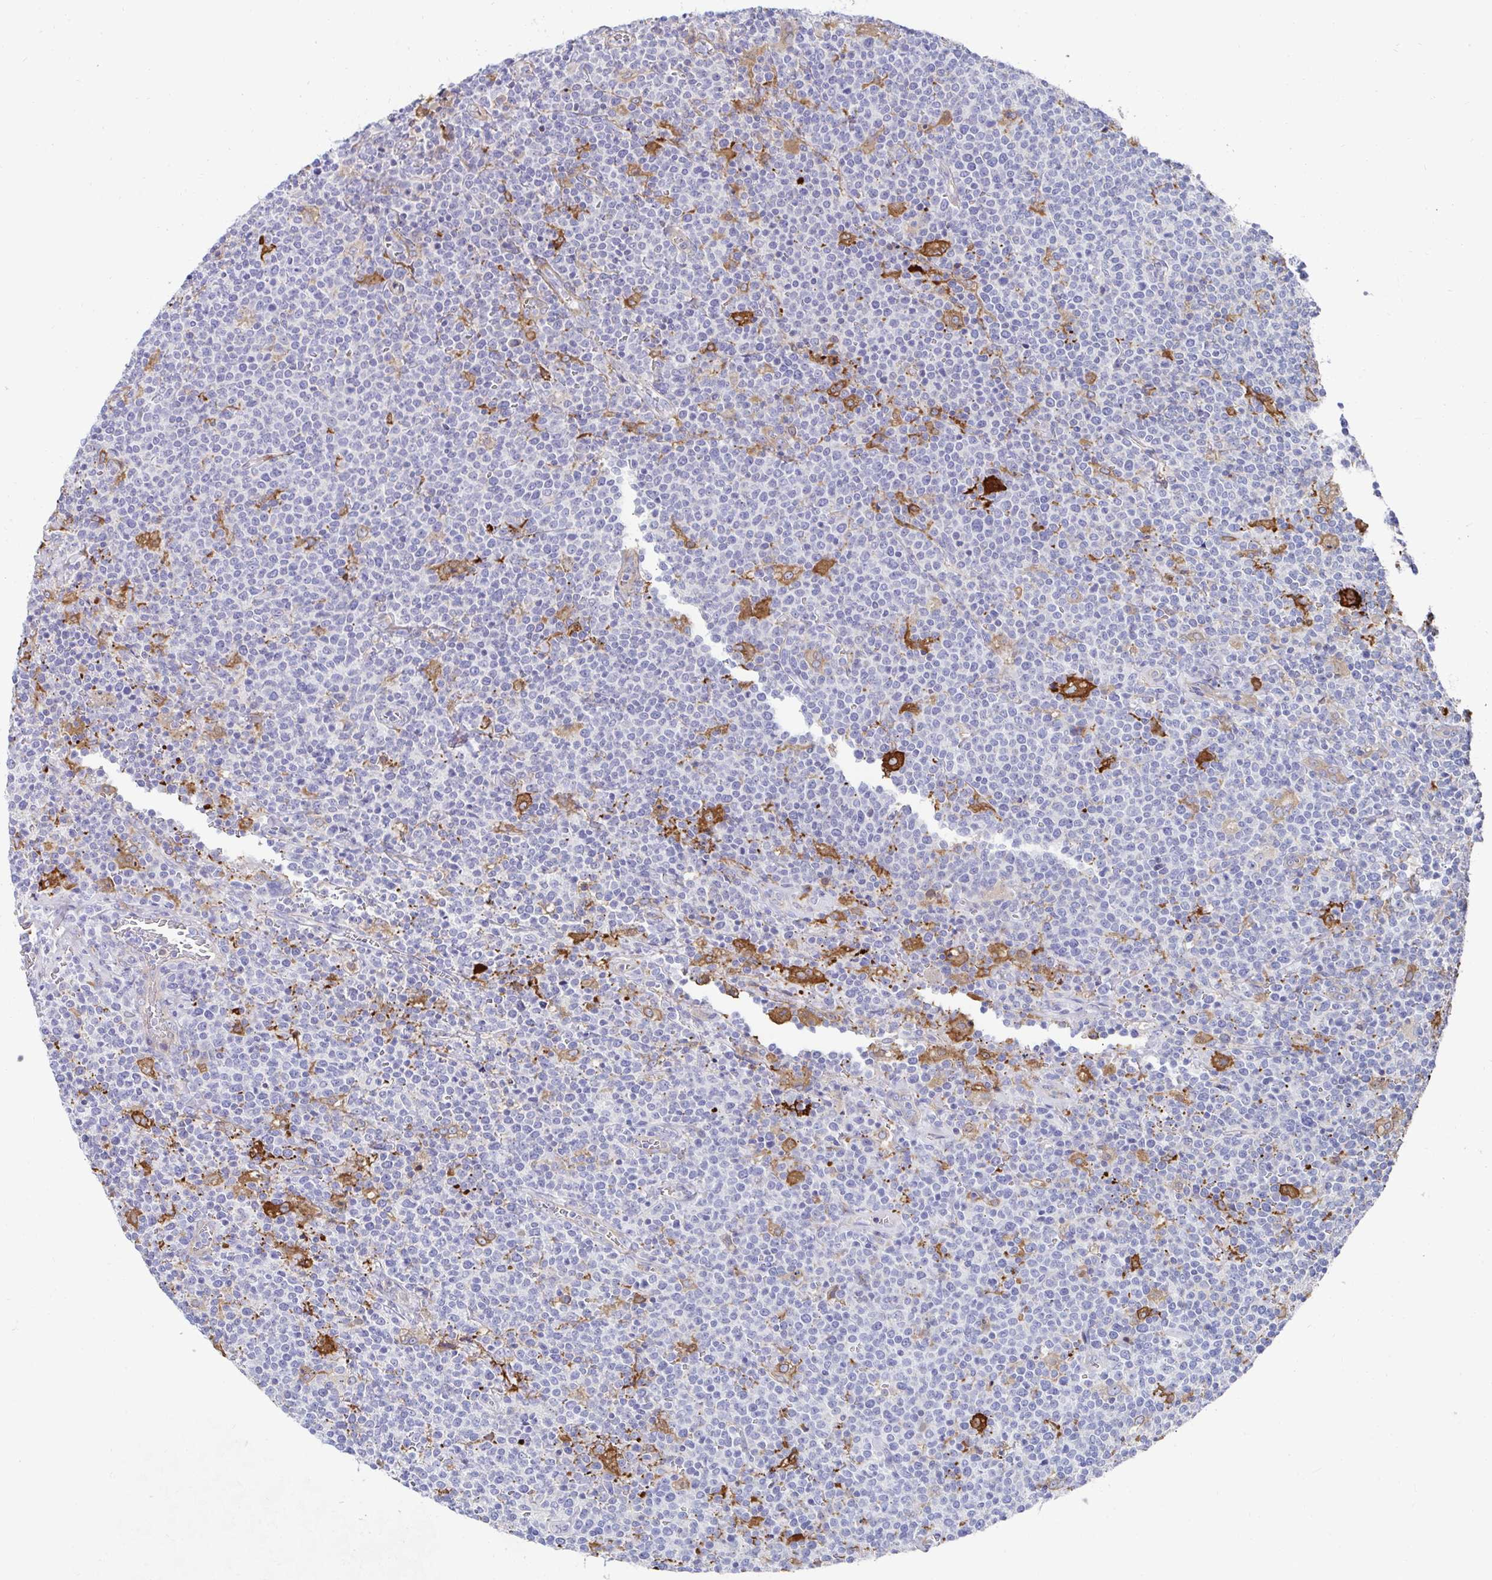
{"staining": {"intensity": "negative", "quantity": "none", "location": "none"}, "tissue": "lymphoma", "cell_type": "Tumor cells", "image_type": "cancer", "snomed": [{"axis": "morphology", "description": "Malignant lymphoma, non-Hodgkin's type, High grade"}, {"axis": "topography", "description": "Lymph node"}], "caption": "Tumor cells are negative for brown protein staining in lymphoma.", "gene": "FBXL13", "patient": {"sex": "male", "age": 61}}